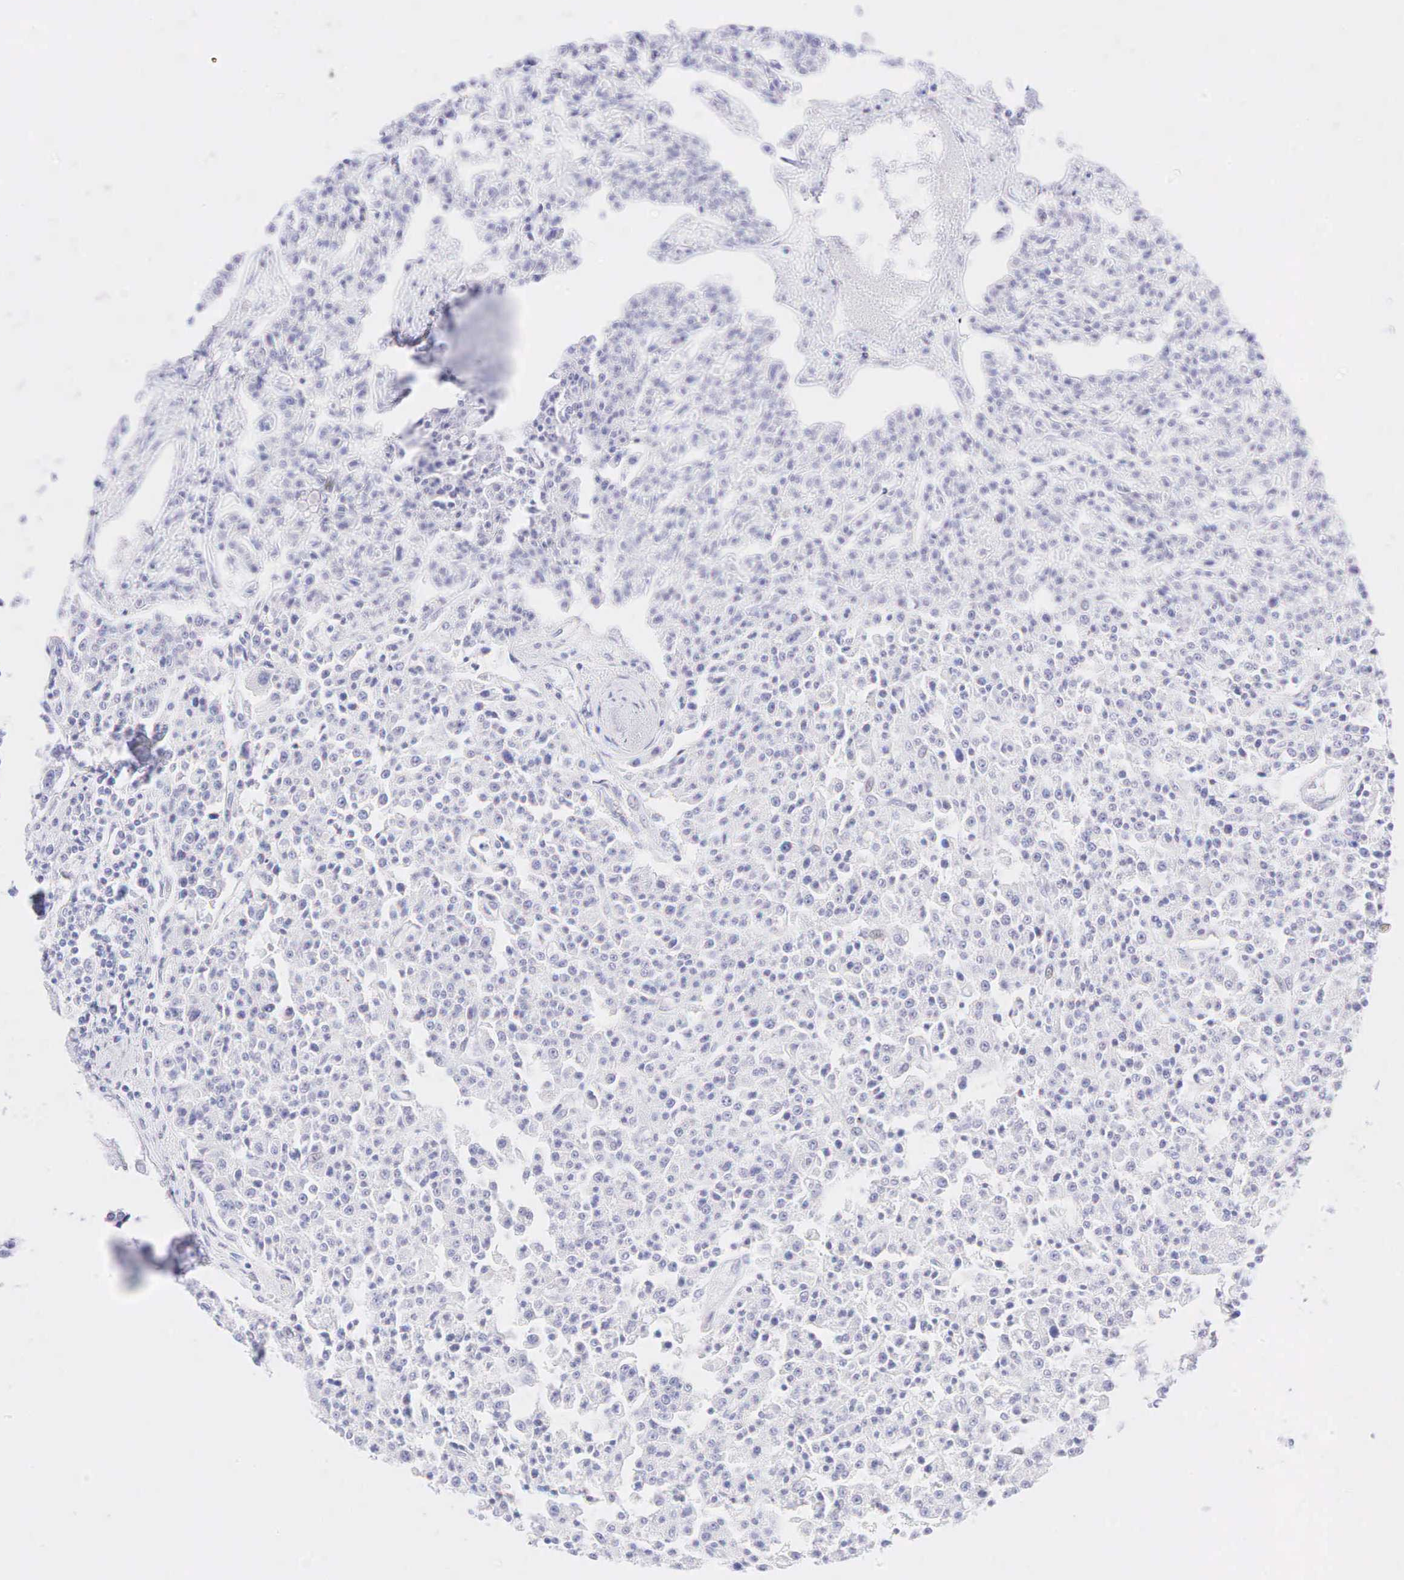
{"staining": {"intensity": "negative", "quantity": "none", "location": "none"}, "tissue": "carcinoid", "cell_type": "Tumor cells", "image_type": "cancer", "snomed": [{"axis": "morphology", "description": "Carcinoid, malignant, NOS"}, {"axis": "topography", "description": "Stomach"}], "caption": "High magnification brightfield microscopy of carcinoid (malignant) stained with DAB (brown) and counterstained with hematoxylin (blue): tumor cells show no significant expression. Brightfield microscopy of IHC stained with DAB (3,3'-diaminobenzidine) (brown) and hematoxylin (blue), captured at high magnification.", "gene": "AR", "patient": {"sex": "female", "age": 76}}